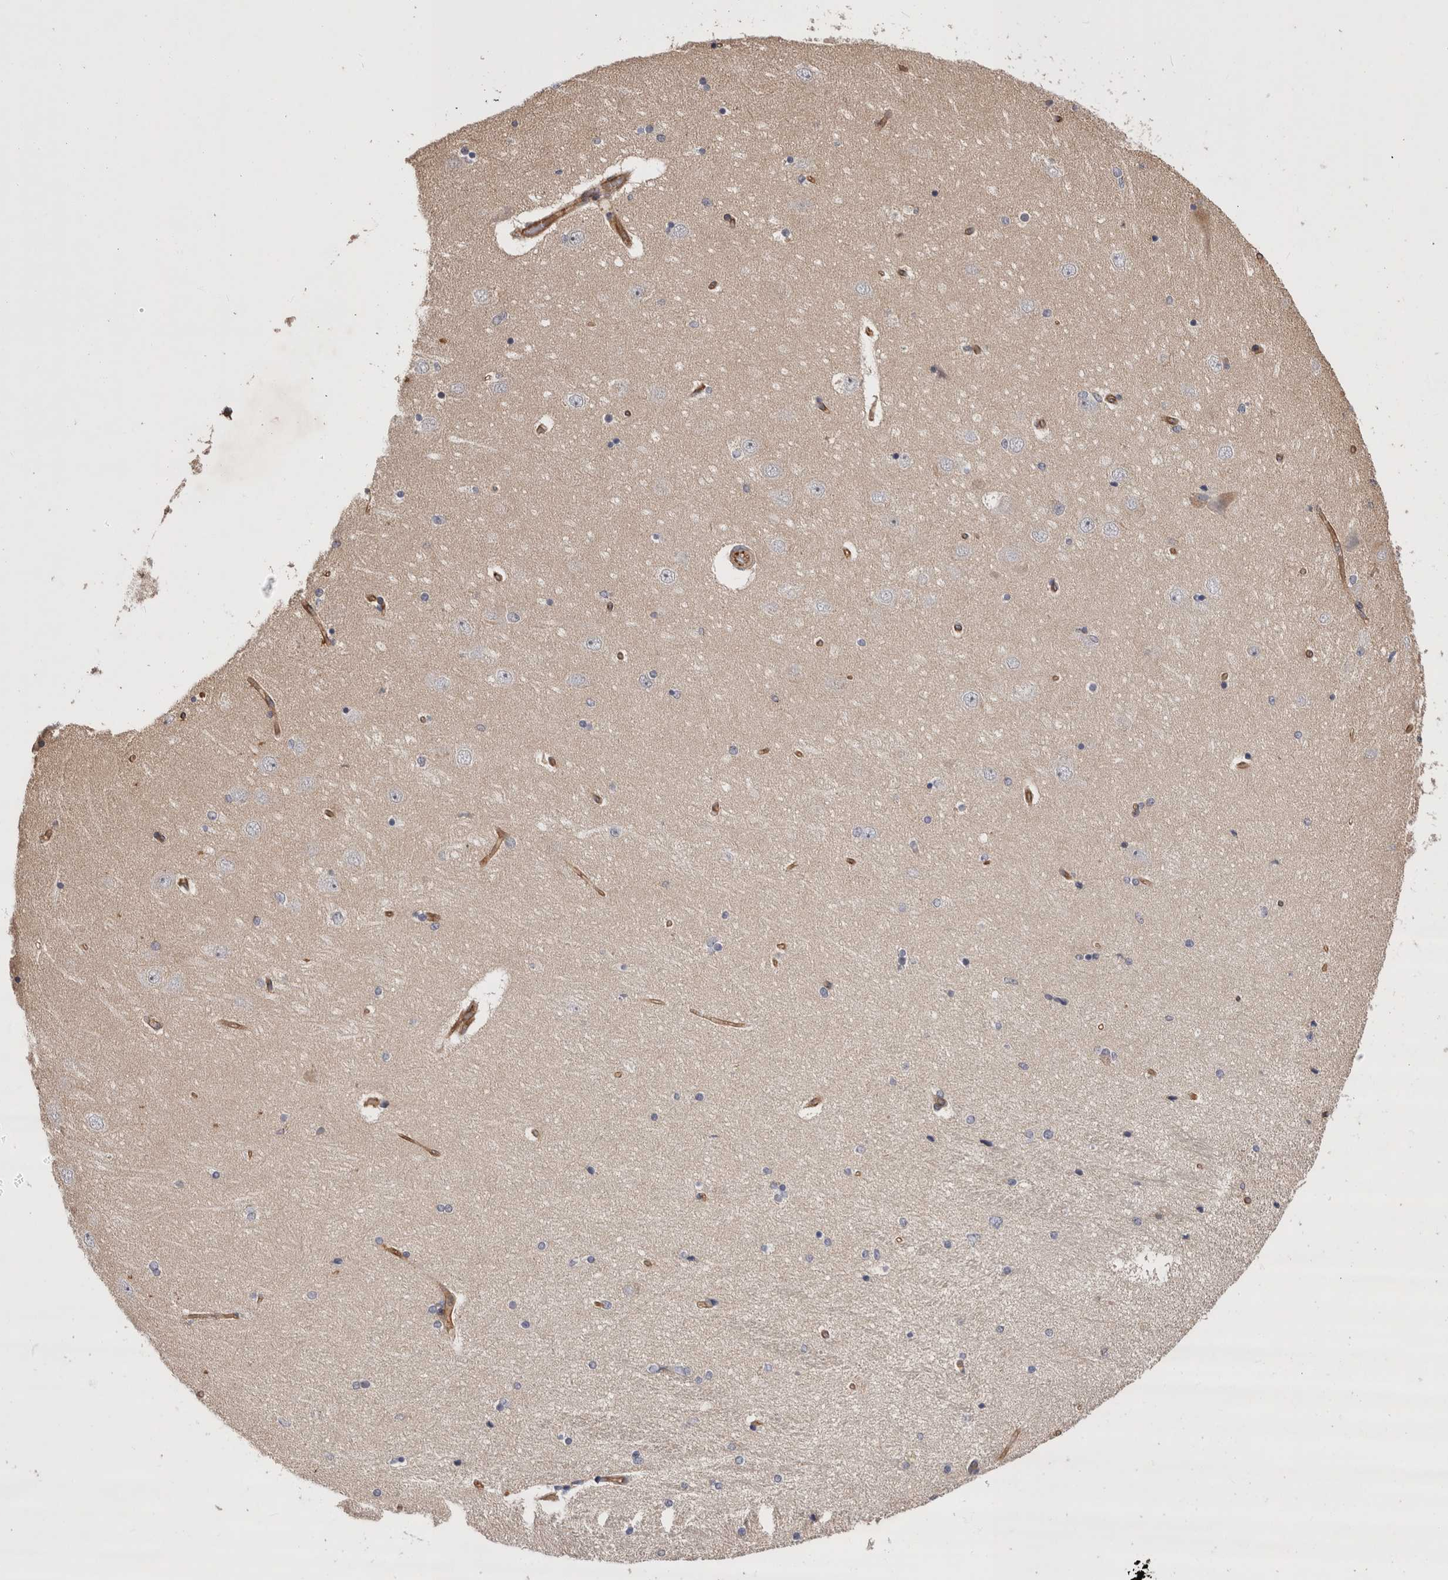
{"staining": {"intensity": "negative", "quantity": "none", "location": "none"}, "tissue": "hippocampus", "cell_type": "Glial cells", "image_type": "normal", "snomed": [{"axis": "morphology", "description": "Normal tissue, NOS"}, {"axis": "topography", "description": "Hippocampus"}], "caption": "Unremarkable hippocampus was stained to show a protein in brown. There is no significant positivity in glial cells. The staining is performed using DAB (3,3'-diaminobenzidine) brown chromogen with nuclei counter-stained in using hematoxylin.", "gene": "BNIP2", "patient": {"sex": "female", "age": 54}}